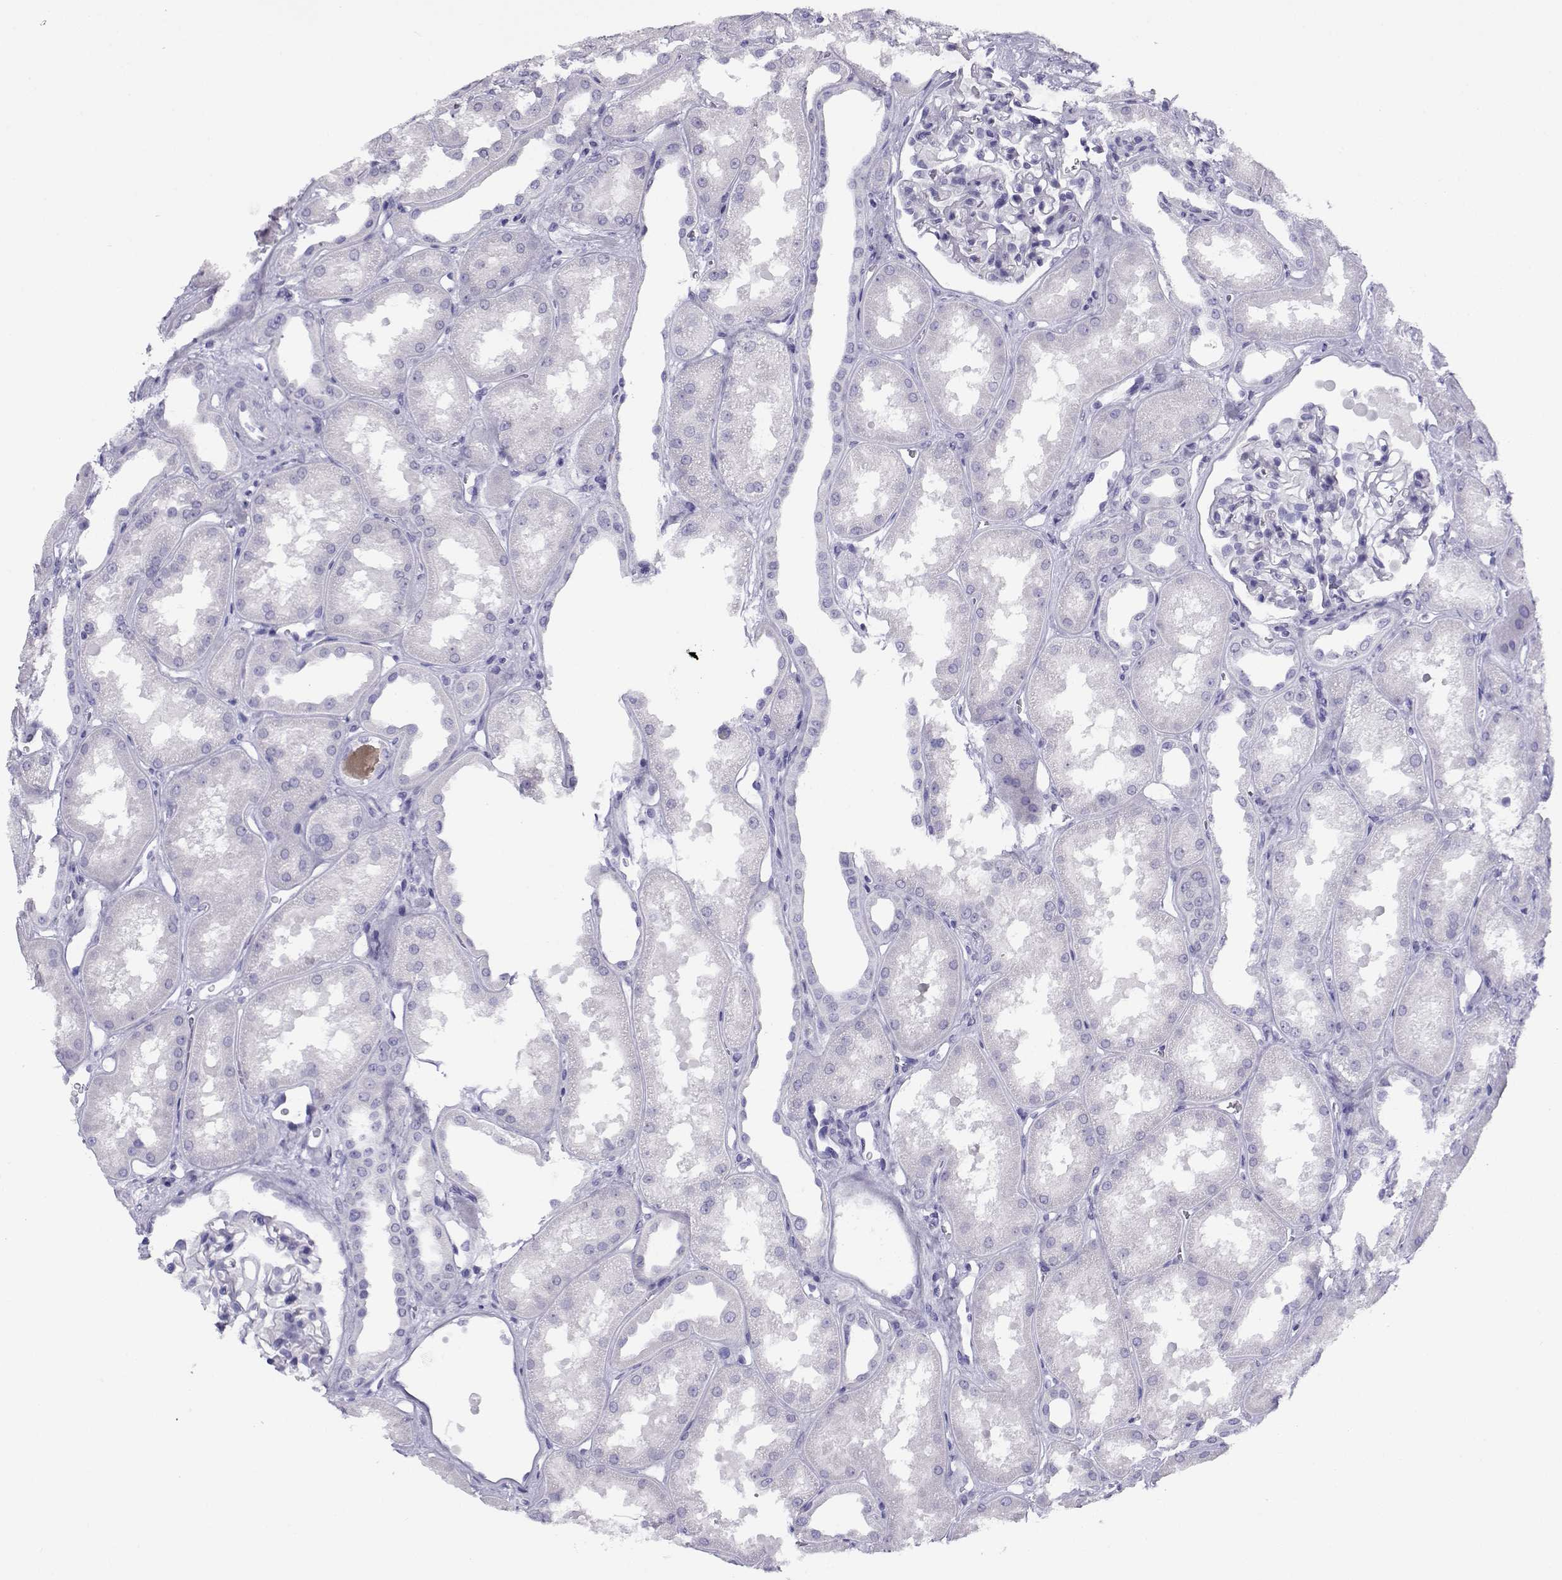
{"staining": {"intensity": "negative", "quantity": "none", "location": "none"}, "tissue": "kidney", "cell_type": "Cells in glomeruli", "image_type": "normal", "snomed": [{"axis": "morphology", "description": "Normal tissue, NOS"}, {"axis": "topography", "description": "Kidney"}], "caption": "Cells in glomeruli show no significant expression in unremarkable kidney. Brightfield microscopy of IHC stained with DAB (brown) and hematoxylin (blue), captured at high magnification.", "gene": "RHOXF2B", "patient": {"sex": "male", "age": 61}}